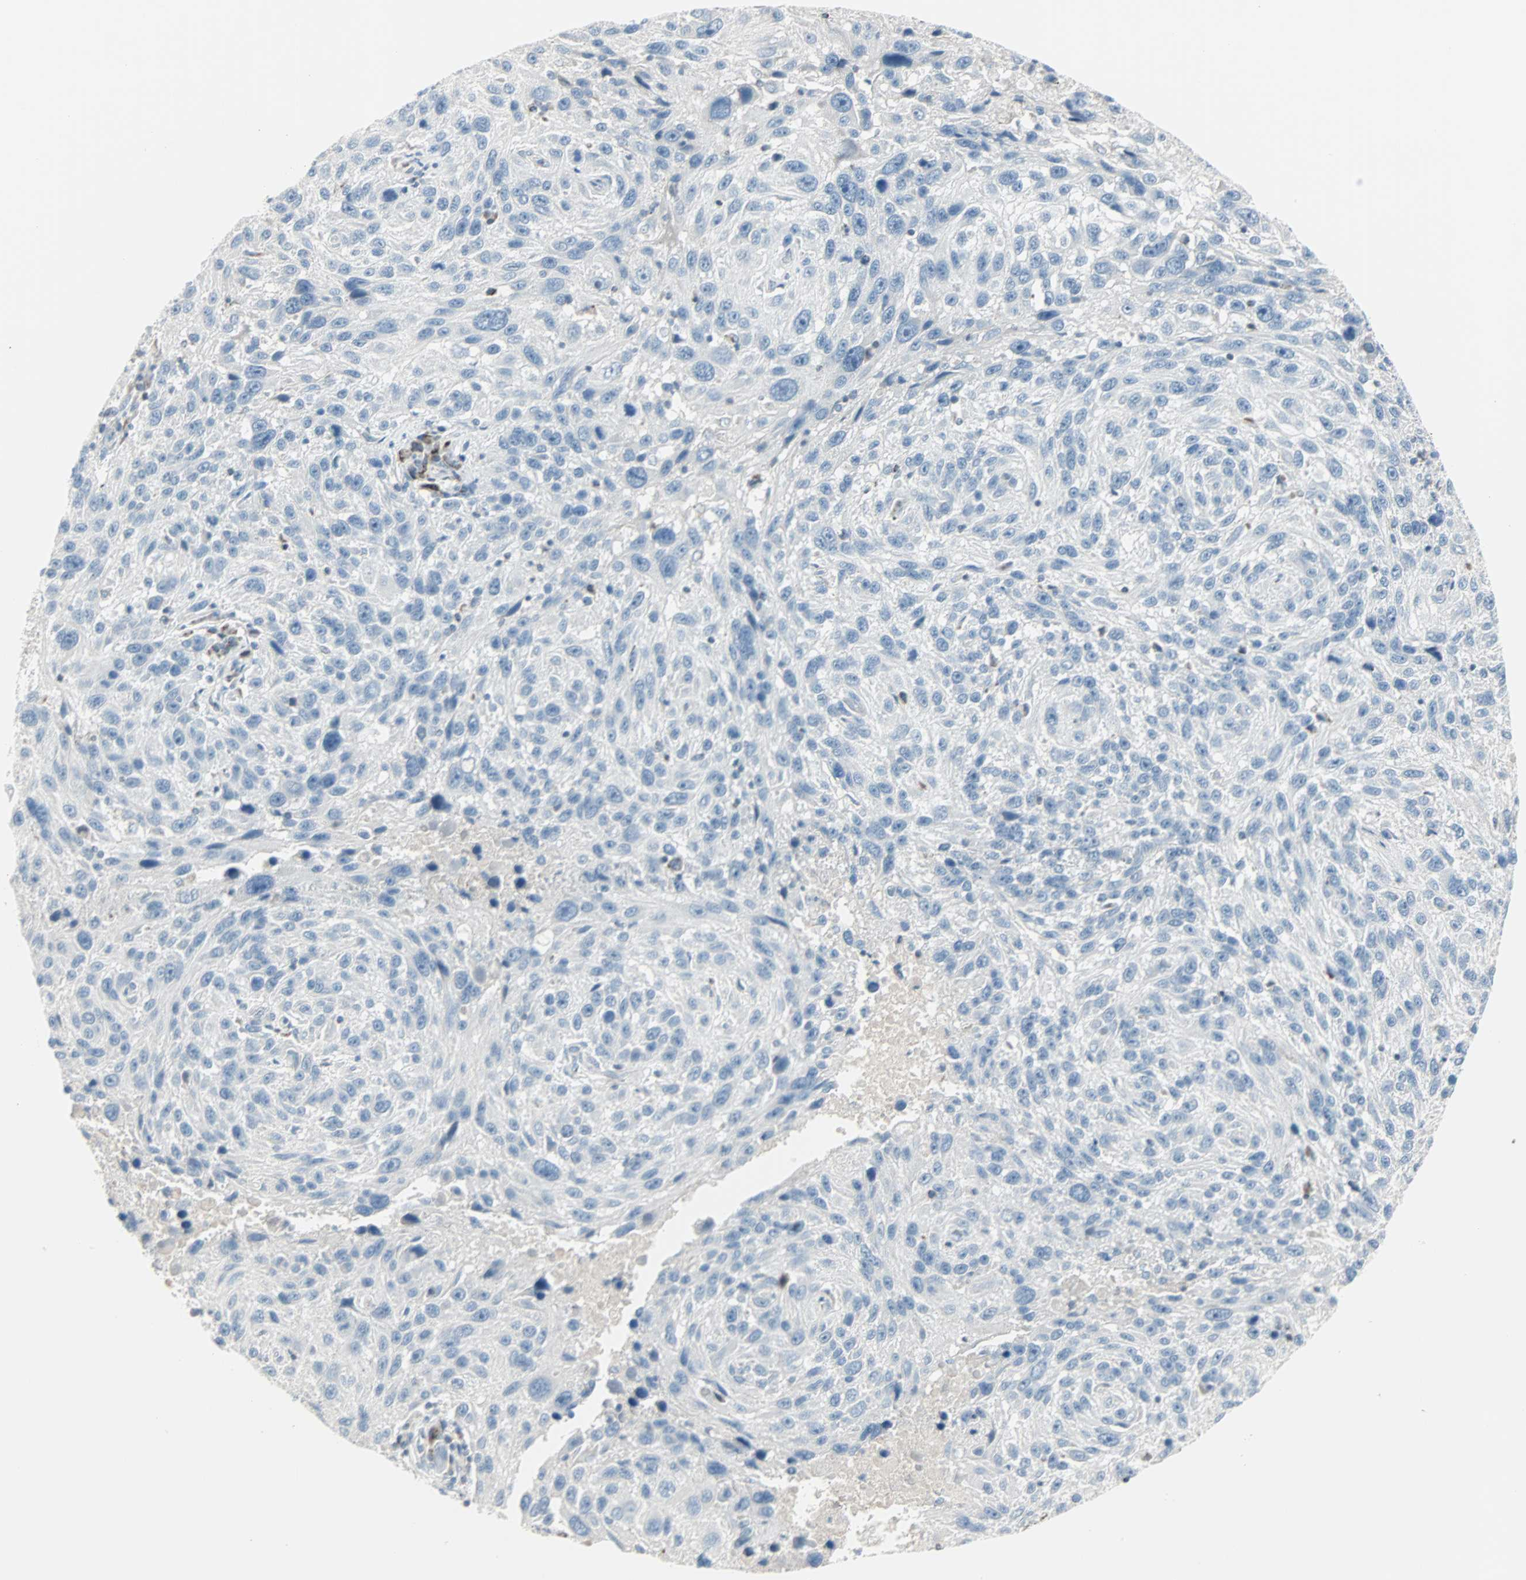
{"staining": {"intensity": "negative", "quantity": "none", "location": "none"}, "tissue": "melanoma", "cell_type": "Tumor cells", "image_type": "cancer", "snomed": [{"axis": "morphology", "description": "Malignant melanoma, NOS"}, {"axis": "topography", "description": "Skin"}], "caption": "This image is of malignant melanoma stained with immunohistochemistry to label a protein in brown with the nuclei are counter-stained blue. There is no positivity in tumor cells. (Stains: DAB (3,3'-diaminobenzidine) immunohistochemistry with hematoxylin counter stain, Microscopy: brightfield microscopy at high magnification).", "gene": "IDH2", "patient": {"sex": "male", "age": 53}}